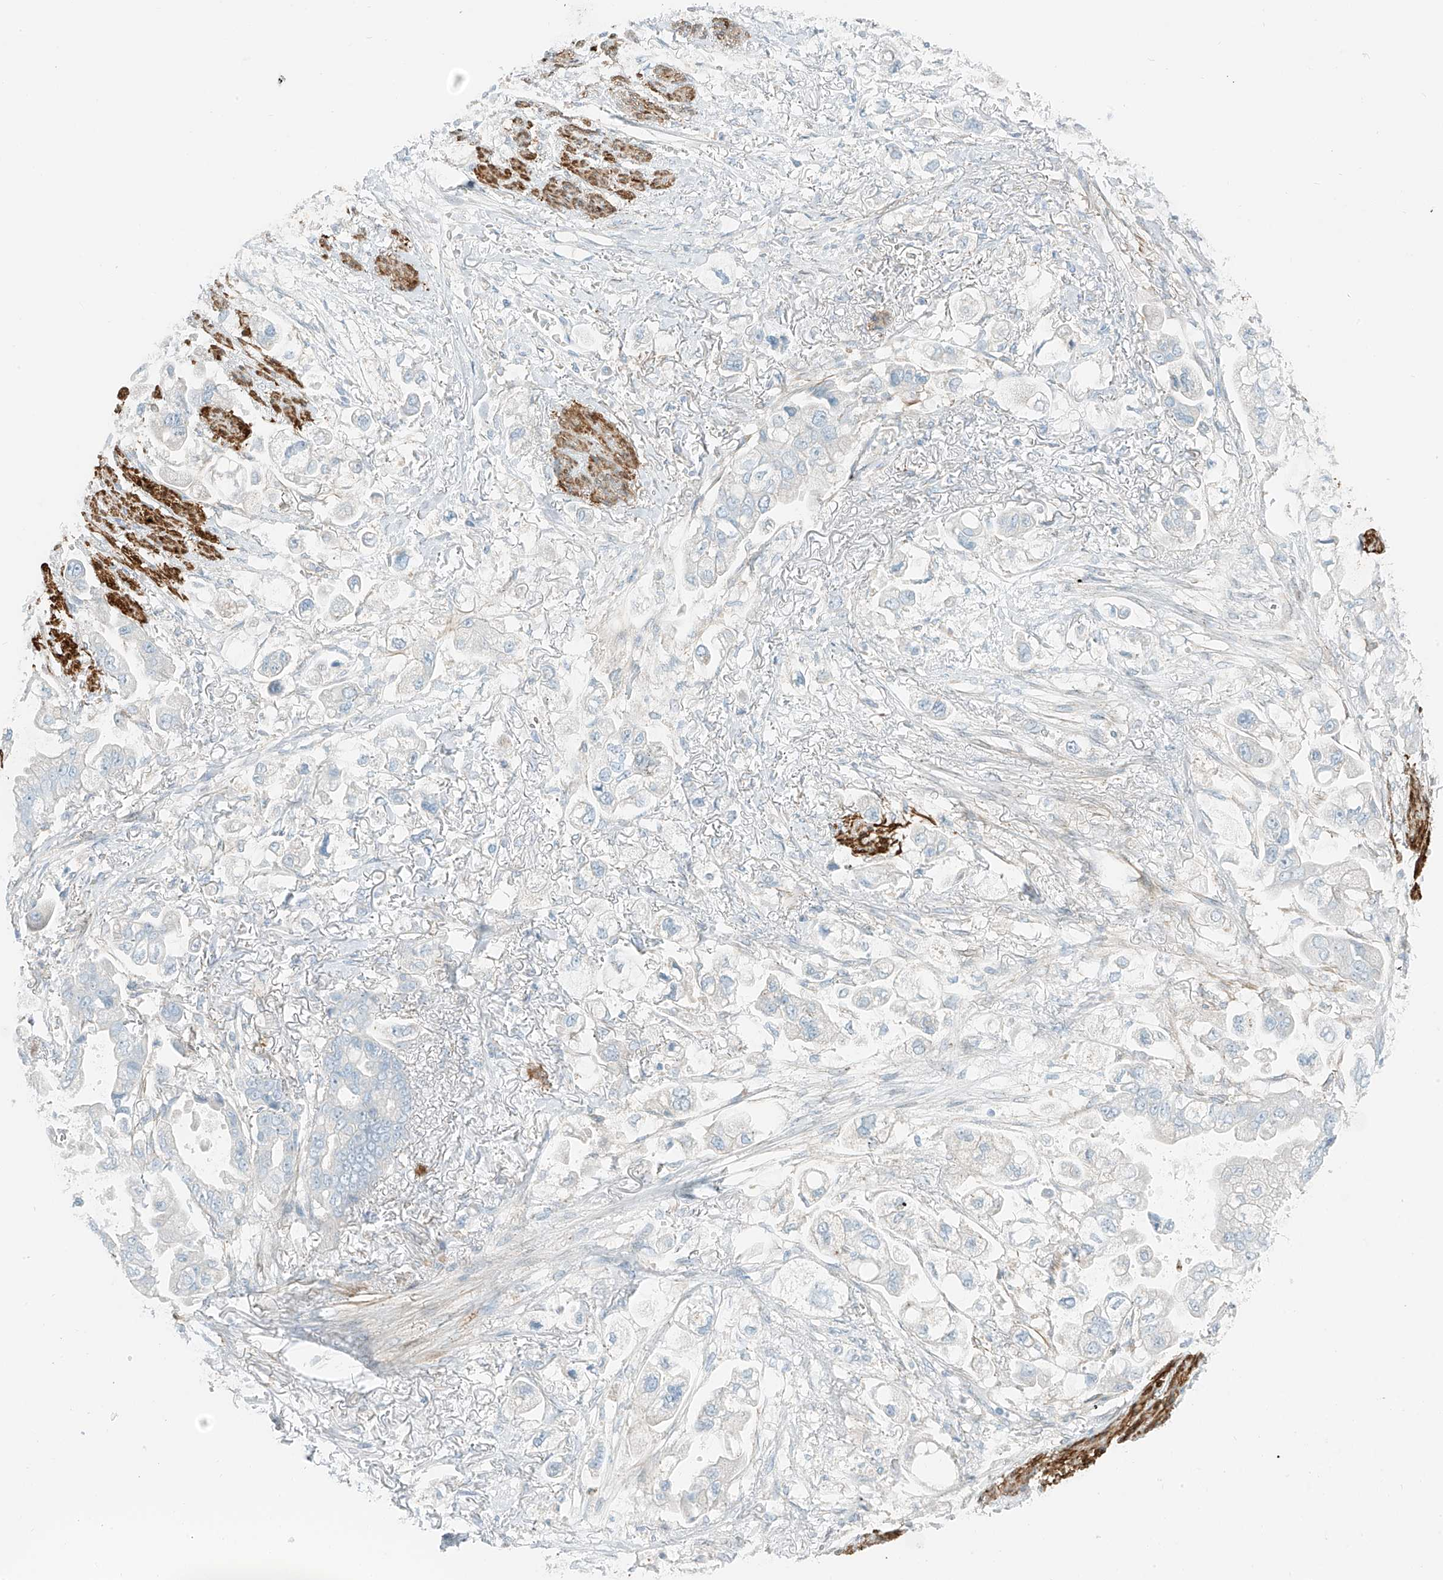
{"staining": {"intensity": "negative", "quantity": "none", "location": "none"}, "tissue": "stomach cancer", "cell_type": "Tumor cells", "image_type": "cancer", "snomed": [{"axis": "morphology", "description": "Adenocarcinoma, NOS"}, {"axis": "topography", "description": "Stomach"}], "caption": "An immunohistochemistry photomicrograph of stomach cancer (adenocarcinoma) is shown. There is no staining in tumor cells of stomach cancer (adenocarcinoma).", "gene": "SMCP", "patient": {"sex": "male", "age": 62}}